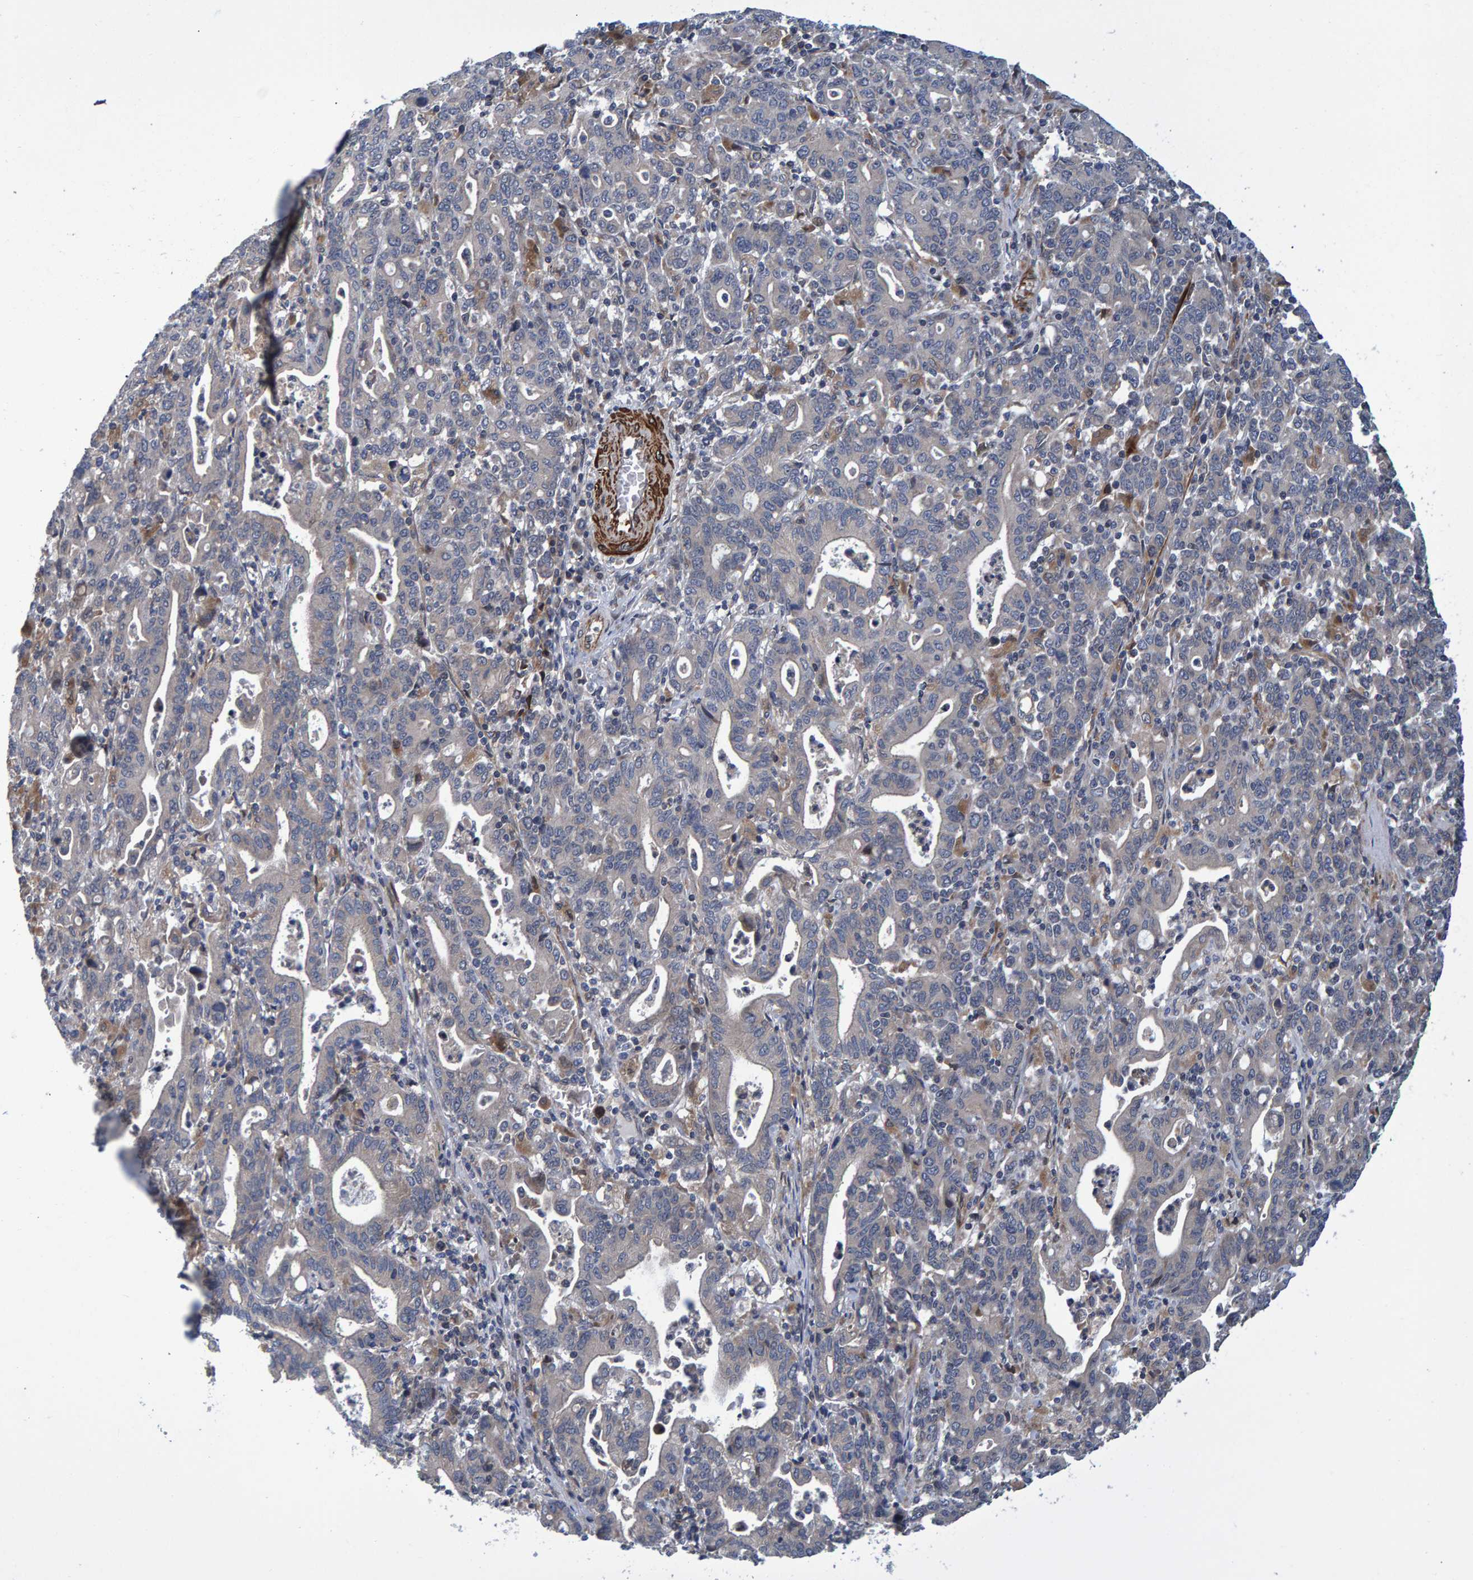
{"staining": {"intensity": "negative", "quantity": "none", "location": "none"}, "tissue": "stomach cancer", "cell_type": "Tumor cells", "image_type": "cancer", "snomed": [{"axis": "morphology", "description": "Adenocarcinoma, NOS"}, {"axis": "topography", "description": "Stomach, upper"}], "caption": "Tumor cells are negative for protein expression in human stomach cancer.", "gene": "ATP6V1H", "patient": {"sex": "male", "age": 69}}